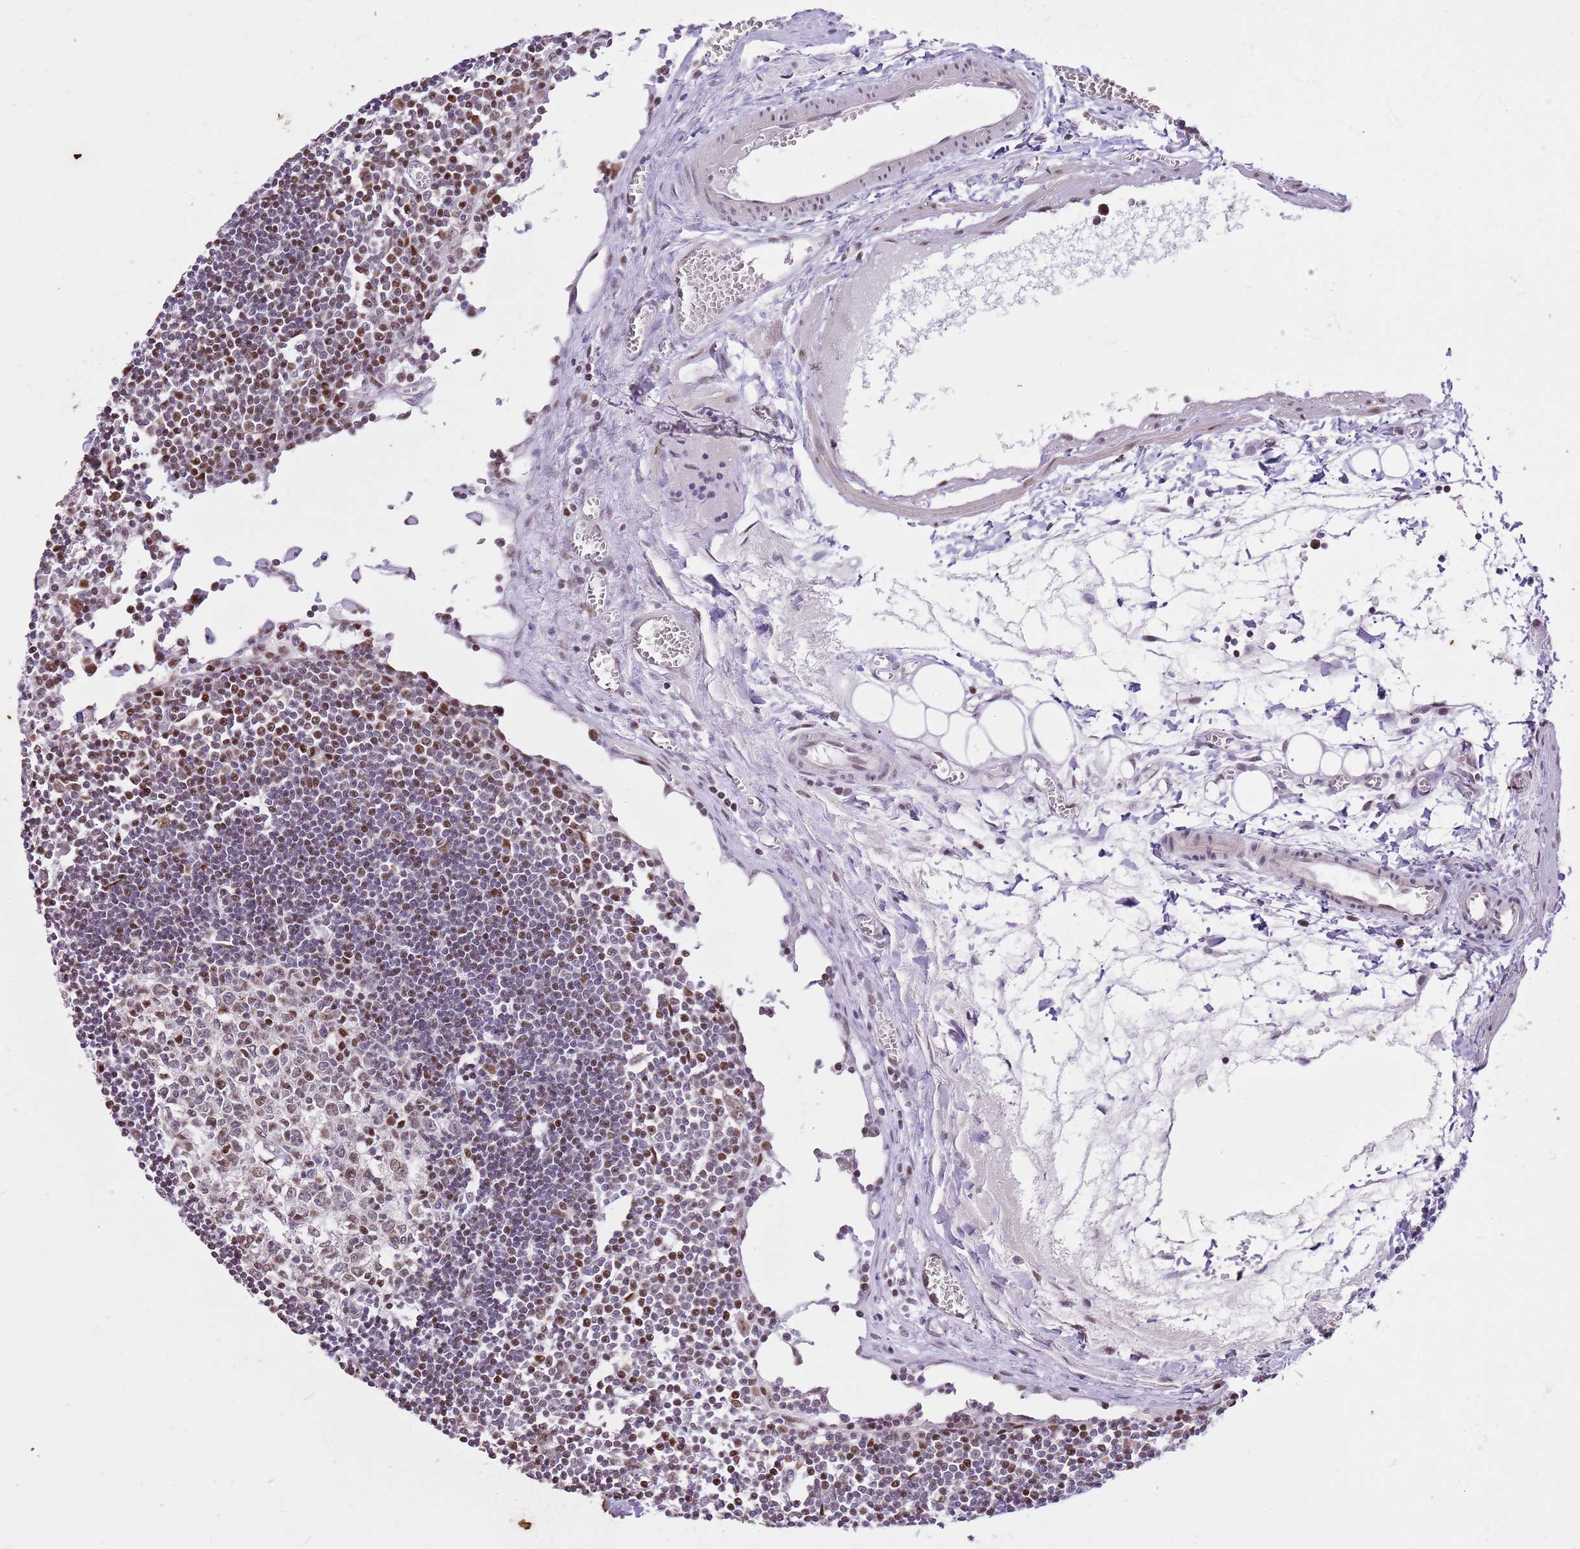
{"staining": {"intensity": "weak", "quantity": "25%-75%", "location": "nuclear"}, "tissue": "lymph node", "cell_type": "Germinal center cells", "image_type": "normal", "snomed": [{"axis": "morphology", "description": "Normal tissue, NOS"}, {"axis": "topography", "description": "Lymph node"}], "caption": "IHC histopathology image of benign human lymph node stained for a protein (brown), which exhibits low levels of weak nuclear staining in approximately 25%-75% of germinal center cells.", "gene": "RFK", "patient": {"sex": "female", "age": 11}}